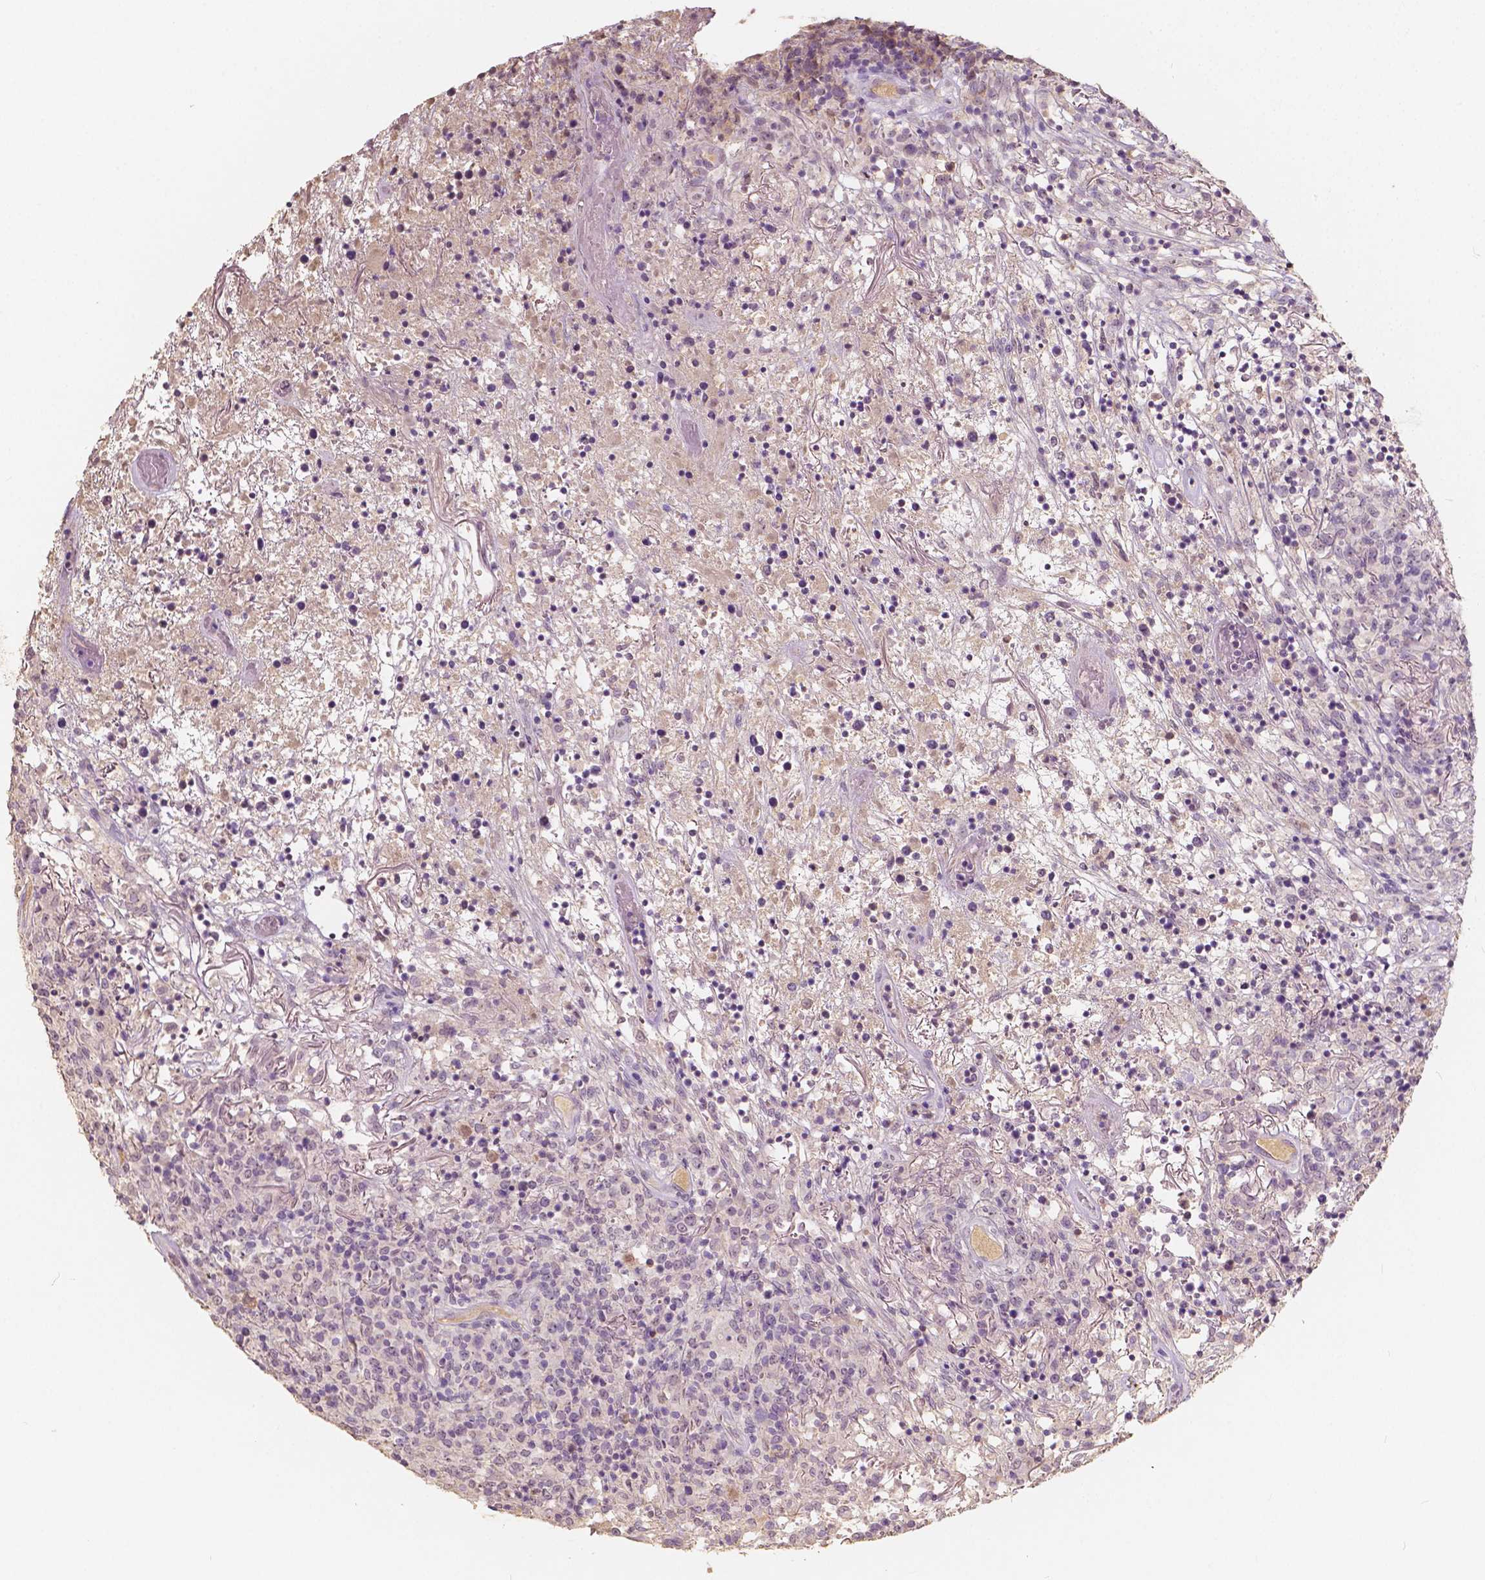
{"staining": {"intensity": "negative", "quantity": "none", "location": "none"}, "tissue": "lymphoma", "cell_type": "Tumor cells", "image_type": "cancer", "snomed": [{"axis": "morphology", "description": "Malignant lymphoma, non-Hodgkin's type, High grade"}, {"axis": "topography", "description": "Lung"}], "caption": "Immunohistochemistry (IHC) of human malignant lymphoma, non-Hodgkin's type (high-grade) displays no expression in tumor cells.", "gene": "SOX15", "patient": {"sex": "male", "age": 79}}